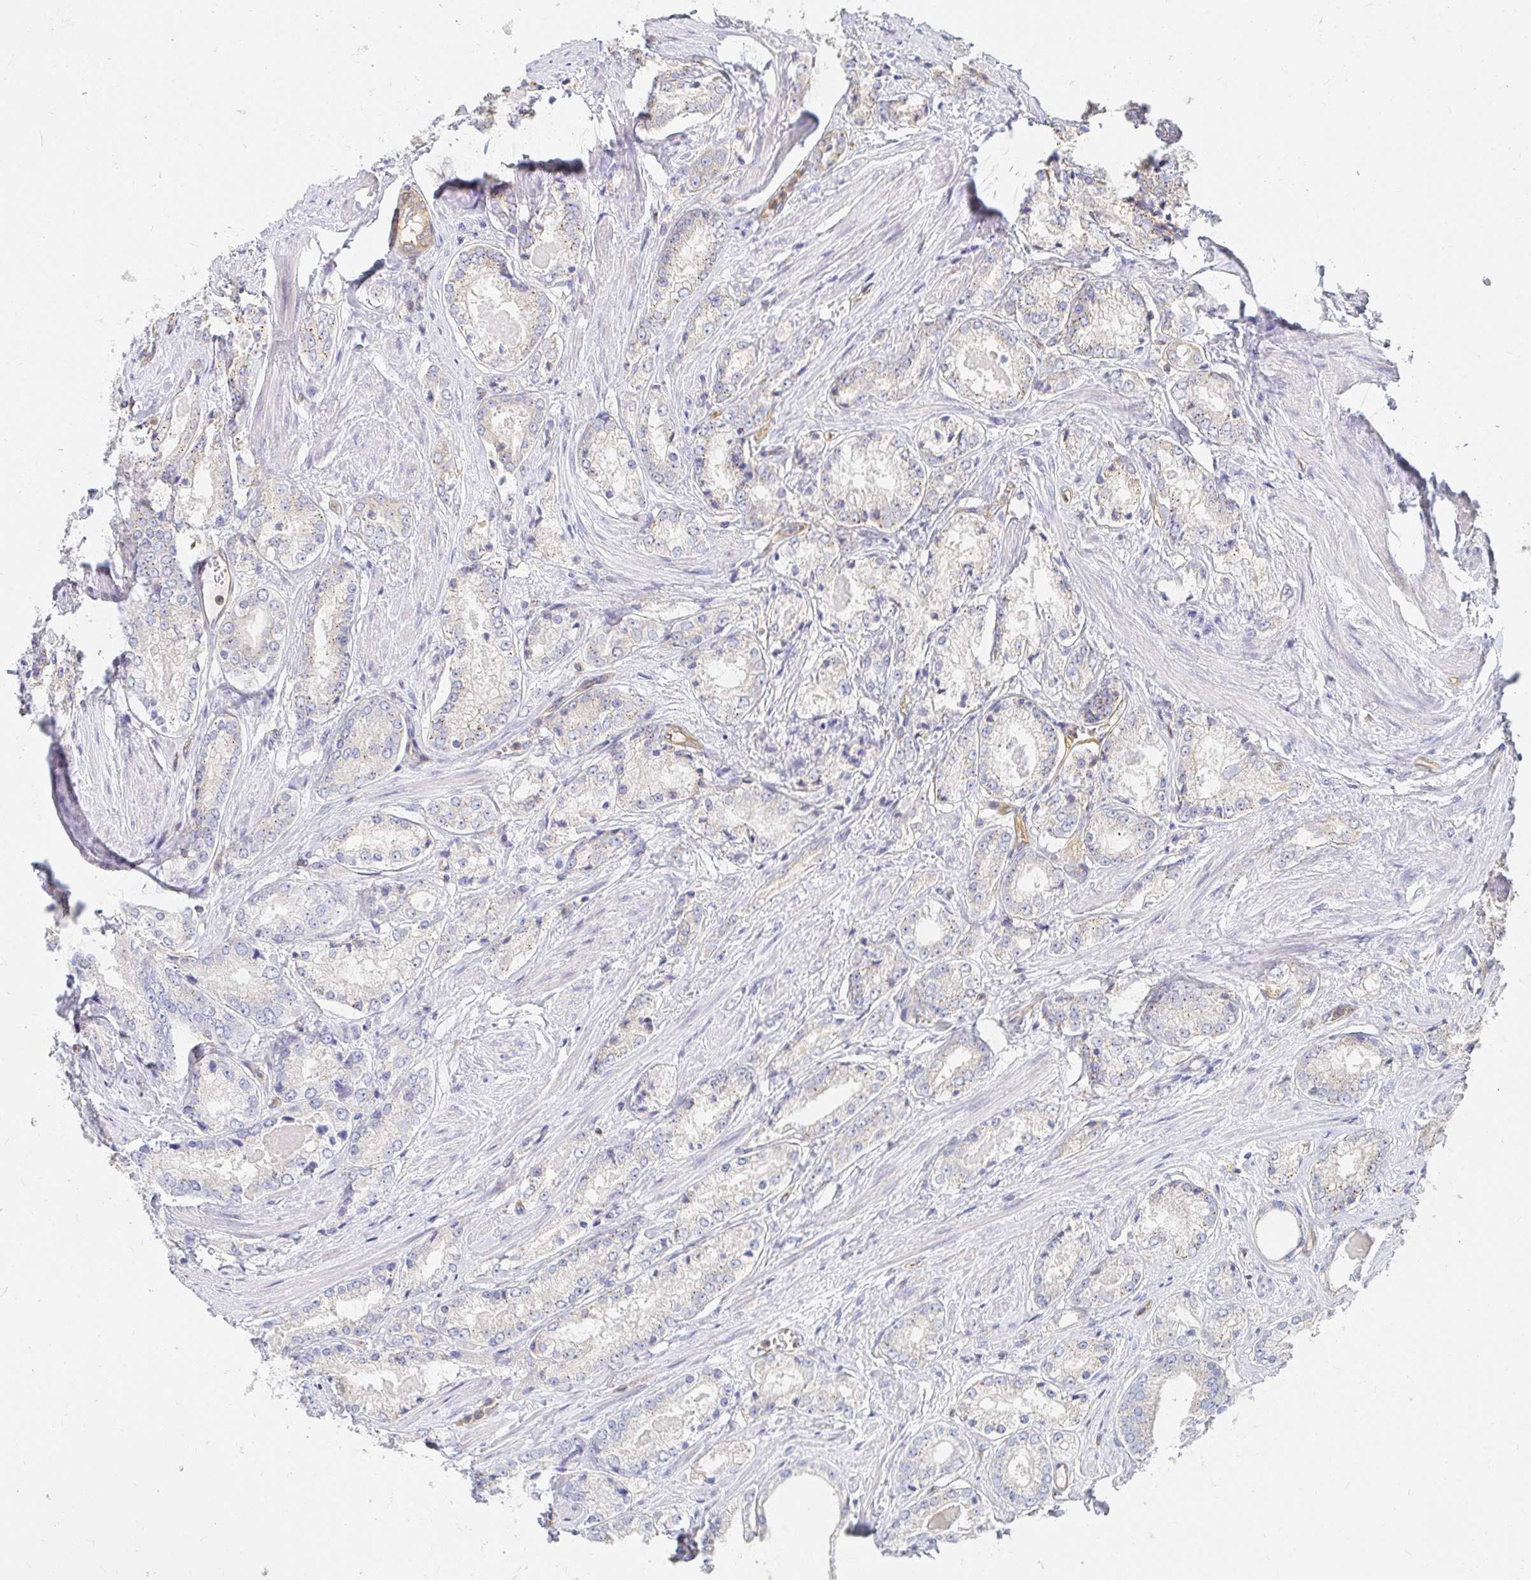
{"staining": {"intensity": "weak", "quantity": "<25%", "location": "cytoplasmic/membranous"}, "tissue": "prostate cancer", "cell_type": "Tumor cells", "image_type": "cancer", "snomed": [{"axis": "morphology", "description": "Adenocarcinoma, NOS"}, {"axis": "morphology", "description": "Adenocarcinoma, Low grade"}, {"axis": "topography", "description": "Prostate"}], "caption": "Tumor cells are negative for protein expression in human prostate adenocarcinoma.", "gene": "TSPAN19", "patient": {"sex": "male", "age": 68}}